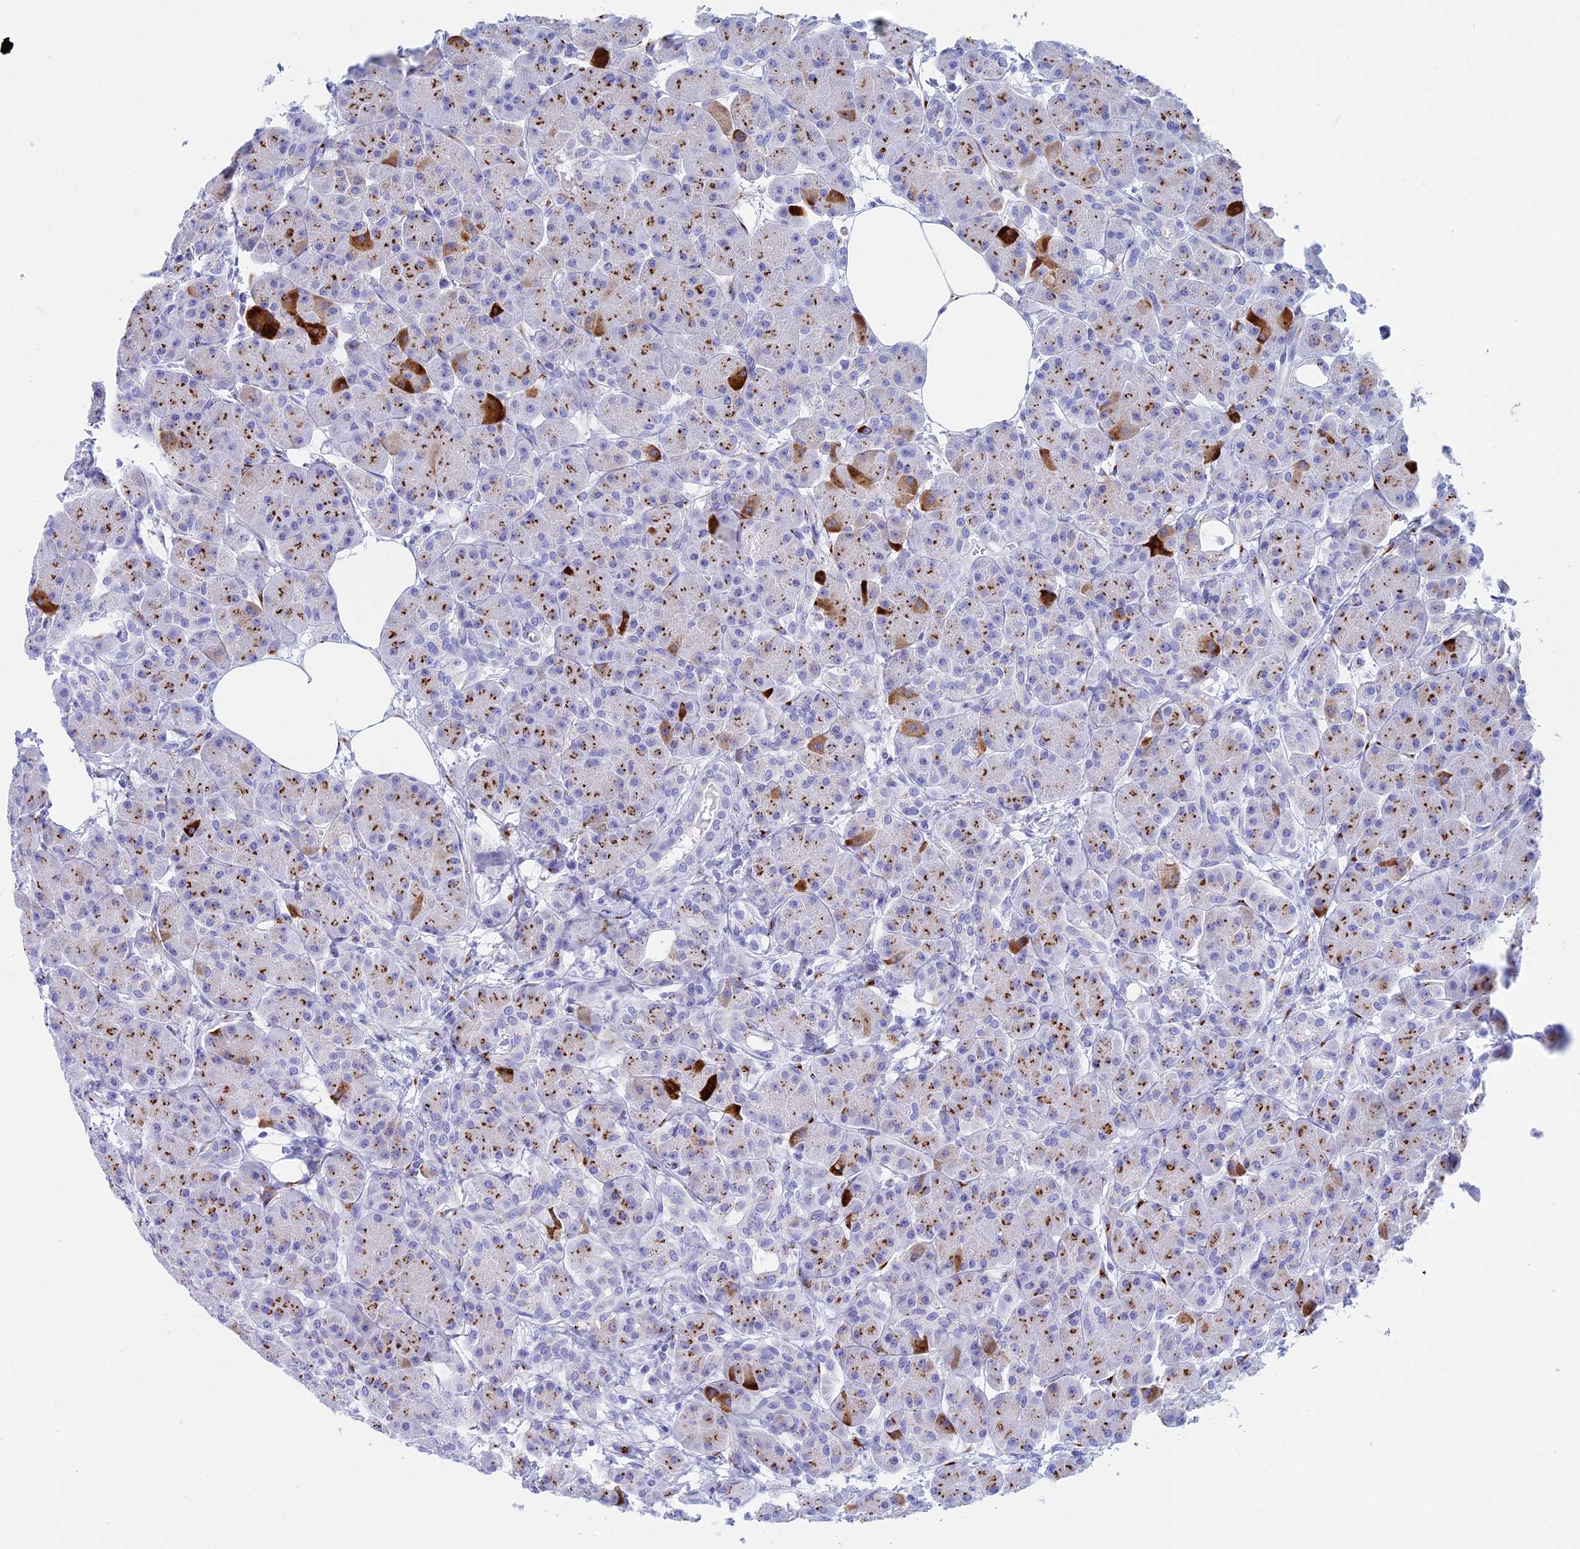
{"staining": {"intensity": "moderate", "quantity": ">75%", "location": "cytoplasmic/membranous"}, "tissue": "pancreas", "cell_type": "Exocrine glandular cells", "image_type": "normal", "snomed": [{"axis": "morphology", "description": "Normal tissue, NOS"}, {"axis": "topography", "description": "Pancreas"}], "caption": "Immunohistochemistry (IHC) image of normal pancreas: pancreas stained using immunohistochemistry demonstrates medium levels of moderate protein expression localized specifically in the cytoplasmic/membranous of exocrine glandular cells, appearing as a cytoplasmic/membranous brown color.", "gene": "ERICH4", "patient": {"sex": "male", "age": 63}}